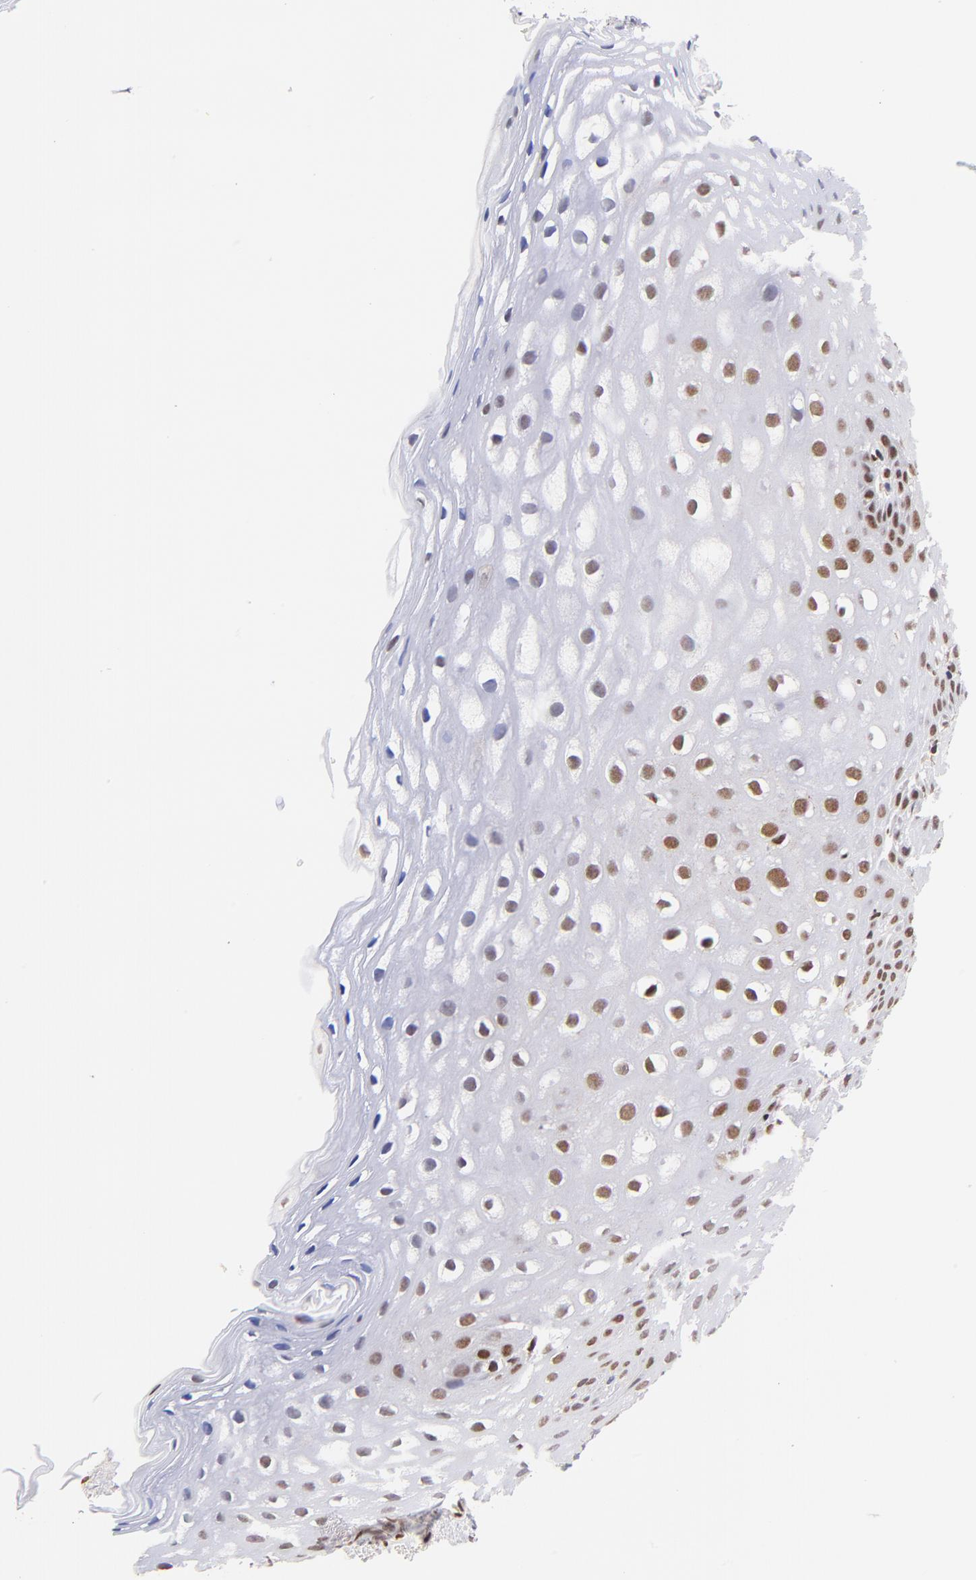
{"staining": {"intensity": "moderate", "quantity": "25%-75%", "location": "nuclear"}, "tissue": "esophagus", "cell_type": "Squamous epithelial cells", "image_type": "normal", "snomed": [{"axis": "morphology", "description": "Normal tissue, NOS"}, {"axis": "topography", "description": "Esophagus"}], "caption": "Immunohistochemical staining of benign human esophagus displays moderate nuclear protein positivity in approximately 25%-75% of squamous epithelial cells. The staining was performed using DAB (3,3'-diaminobenzidine) to visualize the protein expression in brown, while the nuclei were stained in blue with hematoxylin (Magnification: 20x).", "gene": "MIDEAS", "patient": {"sex": "female", "age": 70}}